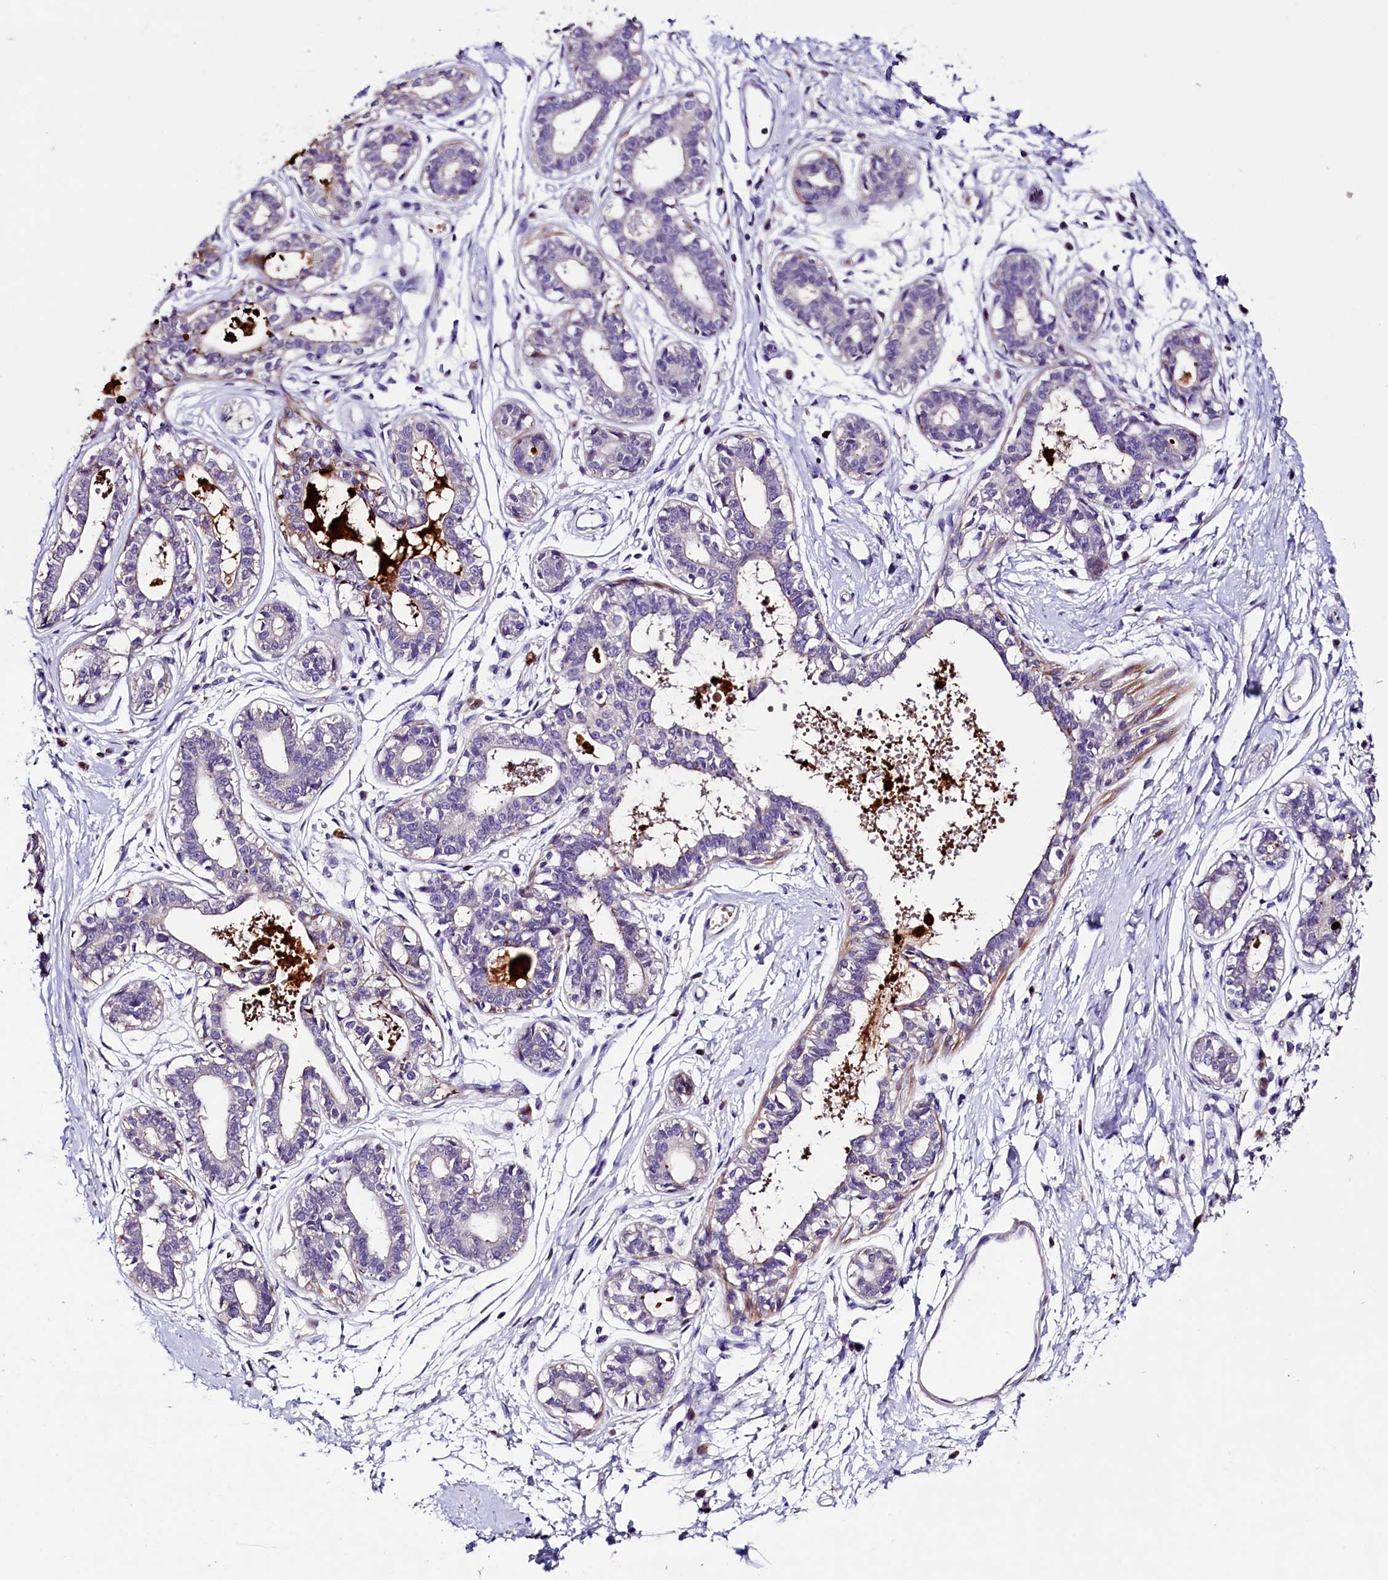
{"staining": {"intensity": "negative", "quantity": "none", "location": "none"}, "tissue": "breast", "cell_type": "Adipocytes", "image_type": "normal", "snomed": [{"axis": "morphology", "description": "Normal tissue, NOS"}, {"axis": "topography", "description": "Breast"}], "caption": "This is an immunohistochemistry micrograph of normal human breast. There is no expression in adipocytes.", "gene": "MEX3B", "patient": {"sex": "female", "age": 45}}